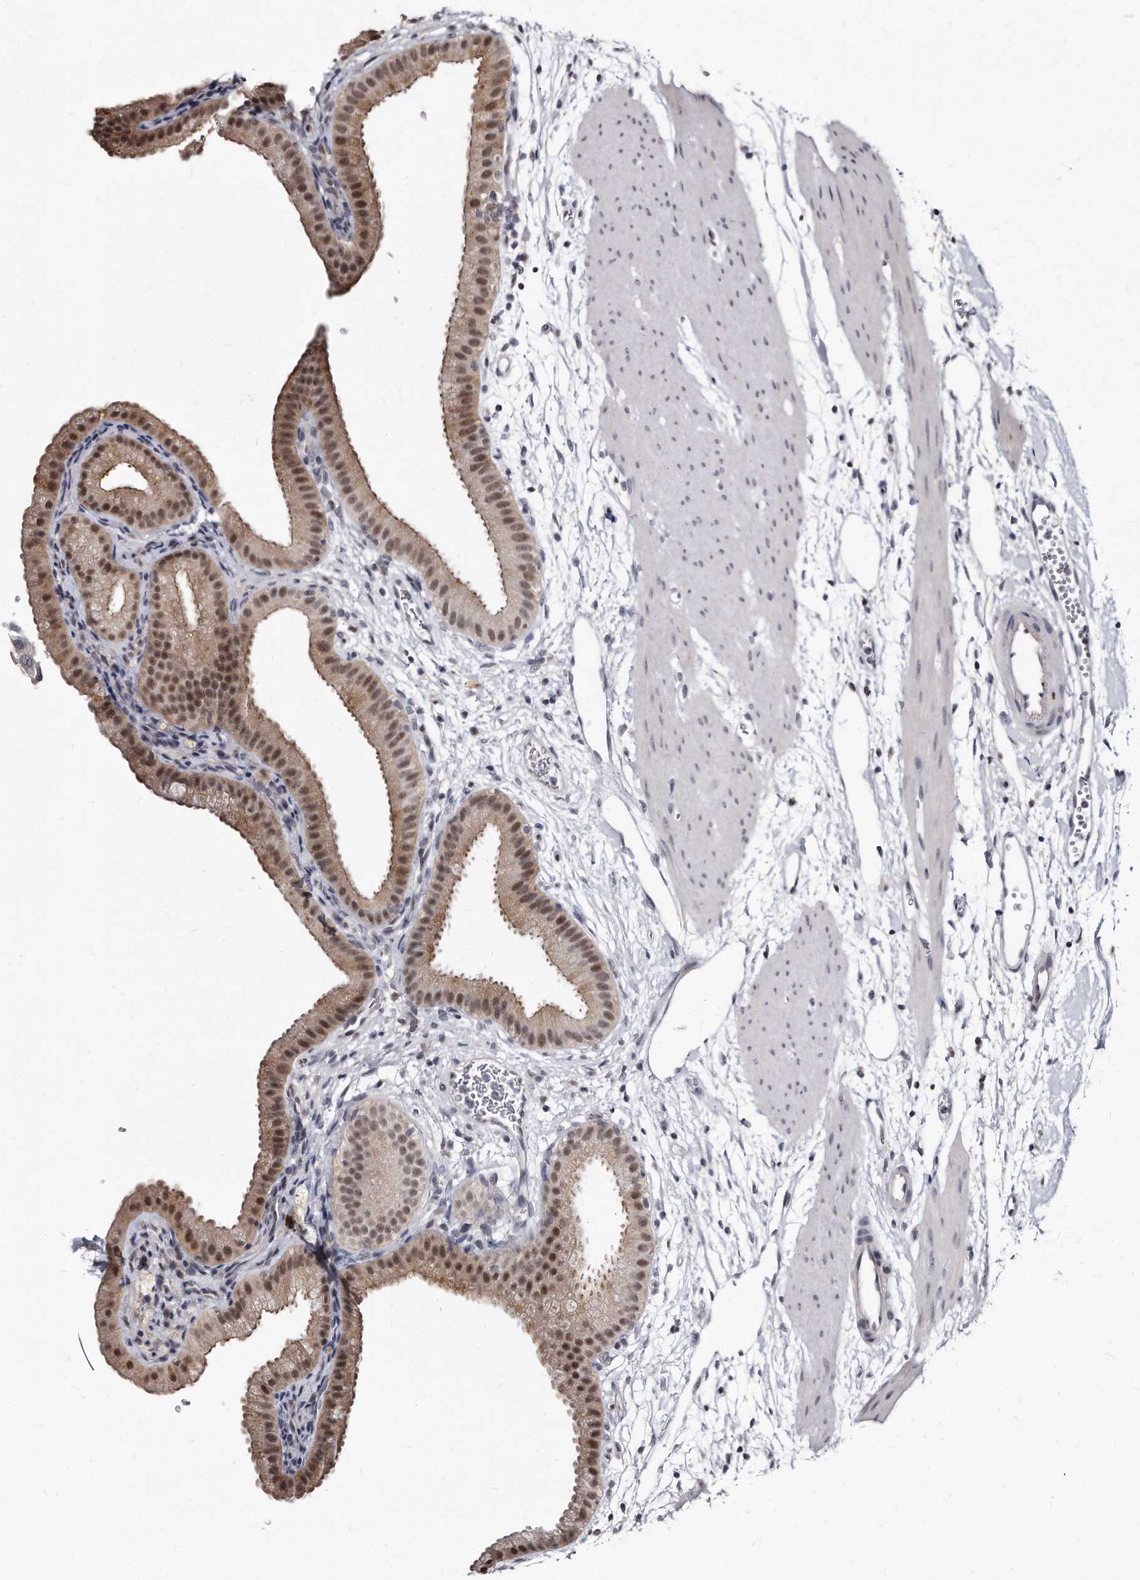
{"staining": {"intensity": "moderate", "quantity": ">75%", "location": "cytoplasmic/membranous,nuclear"}, "tissue": "gallbladder", "cell_type": "Glandular cells", "image_type": "normal", "snomed": [{"axis": "morphology", "description": "Normal tissue, NOS"}, {"axis": "topography", "description": "Gallbladder"}], "caption": "IHC image of normal gallbladder: gallbladder stained using immunohistochemistry (IHC) displays medium levels of moderate protein expression localized specifically in the cytoplasmic/membranous,nuclear of glandular cells, appearing as a cytoplasmic/membranous,nuclear brown color.", "gene": "KLHDC3", "patient": {"sex": "female", "age": 64}}